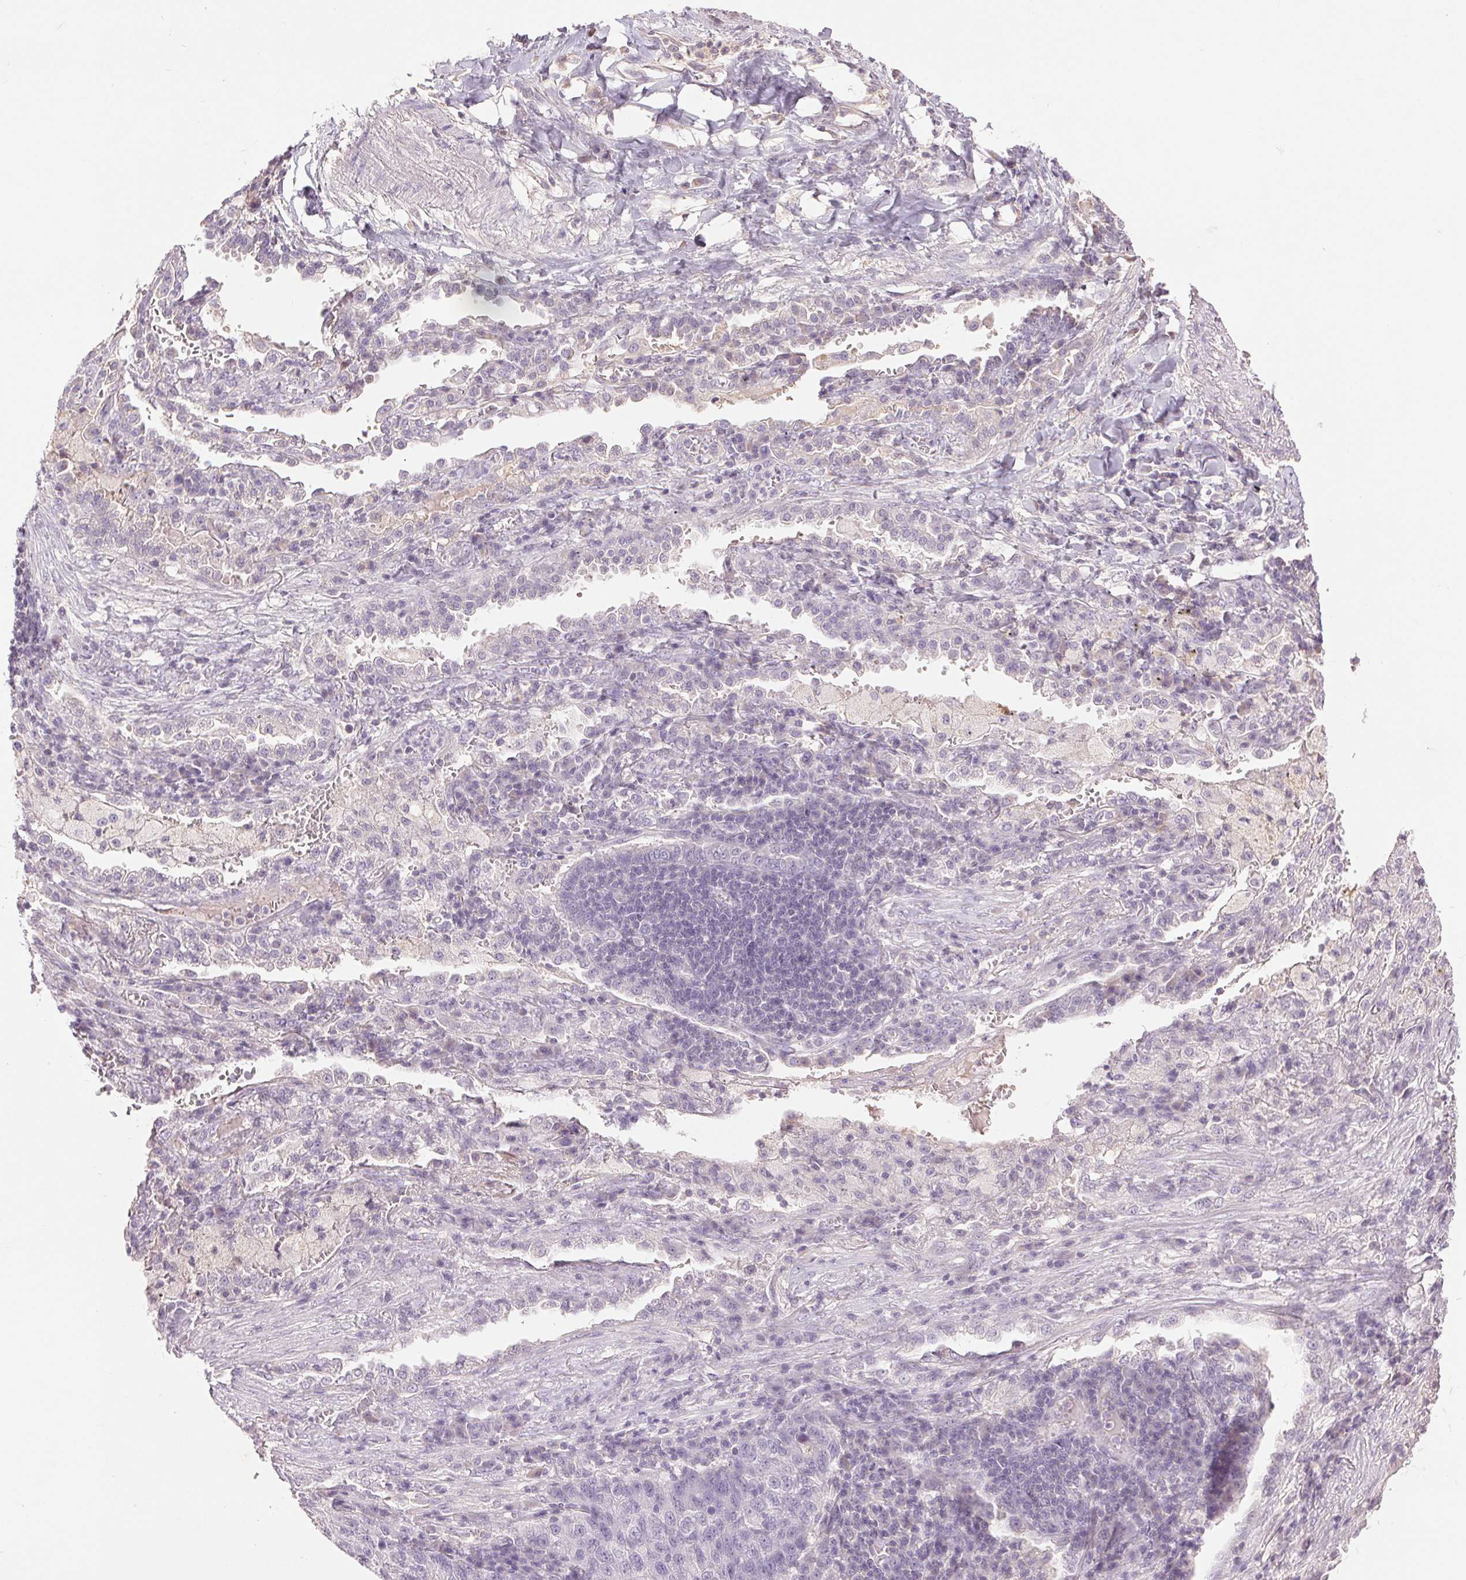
{"staining": {"intensity": "negative", "quantity": "none", "location": "none"}, "tissue": "lung cancer", "cell_type": "Tumor cells", "image_type": "cancer", "snomed": [{"axis": "morphology", "description": "Adenocarcinoma, NOS"}, {"axis": "topography", "description": "Lung"}], "caption": "A high-resolution photomicrograph shows IHC staining of lung cancer, which shows no significant expression in tumor cells.", "gene": "FXYD4", "patient": {"sex": "male", "age": 57}}